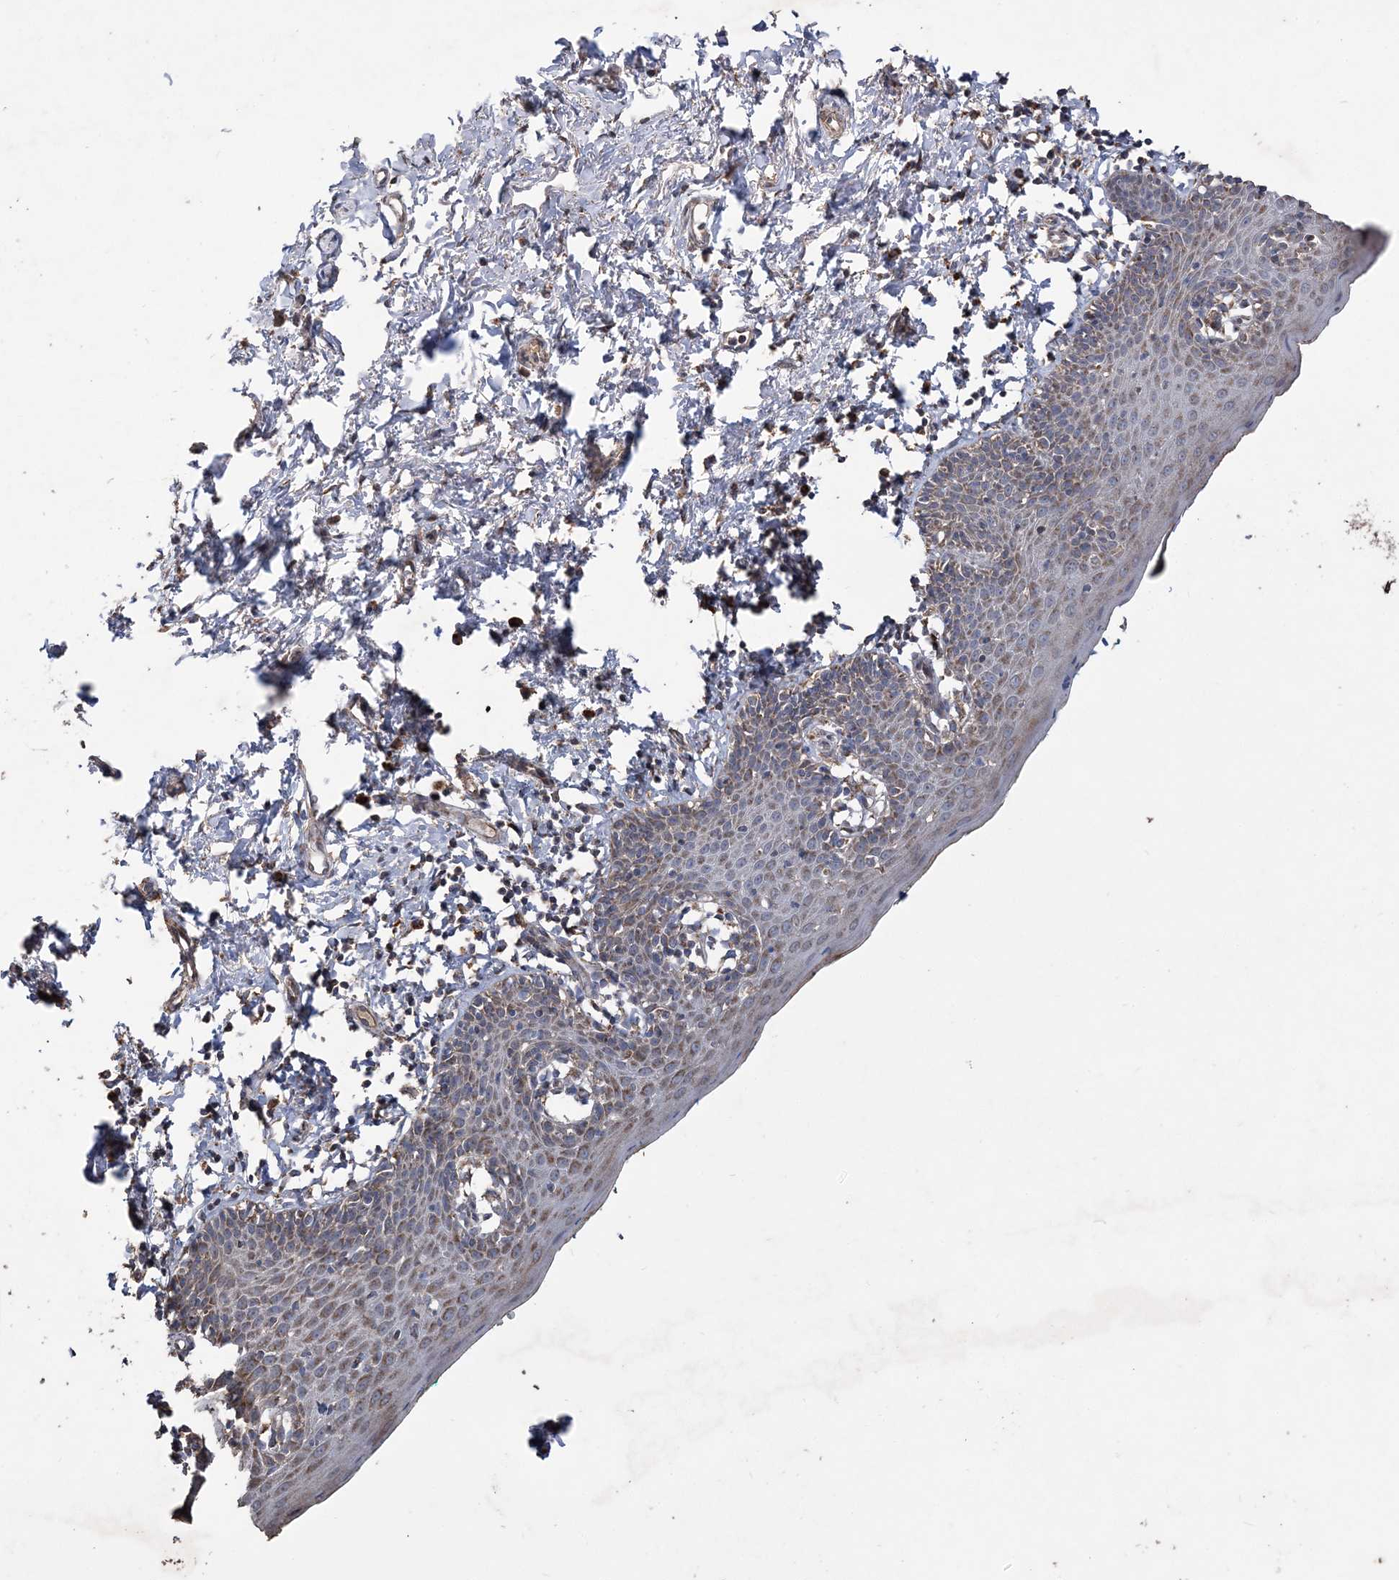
{"staining": {"intensity": "strong", "quantity": "25%-75%", "location": "cytoplasmic/membranous"}, "tissue": "skin", "cell_type": "Epidermal cells", "image_type": "normal", "snomed": [{"axis": "morphology", "description": "Normal tissue, NOS"}, {"axis": "topography", "description": "Vulva"}], "caption": "Immunohistochemistry (IHC) of unremarkable human skin demonstrates high levels of strong cytoplasmic/membranous positivity in approximately 25%-75% of epidermal cells. (Brightfield microscopy of DAB IHC at high magnification).", "gene": "POC5", "patient": {"sex": "female", "age": 66}}